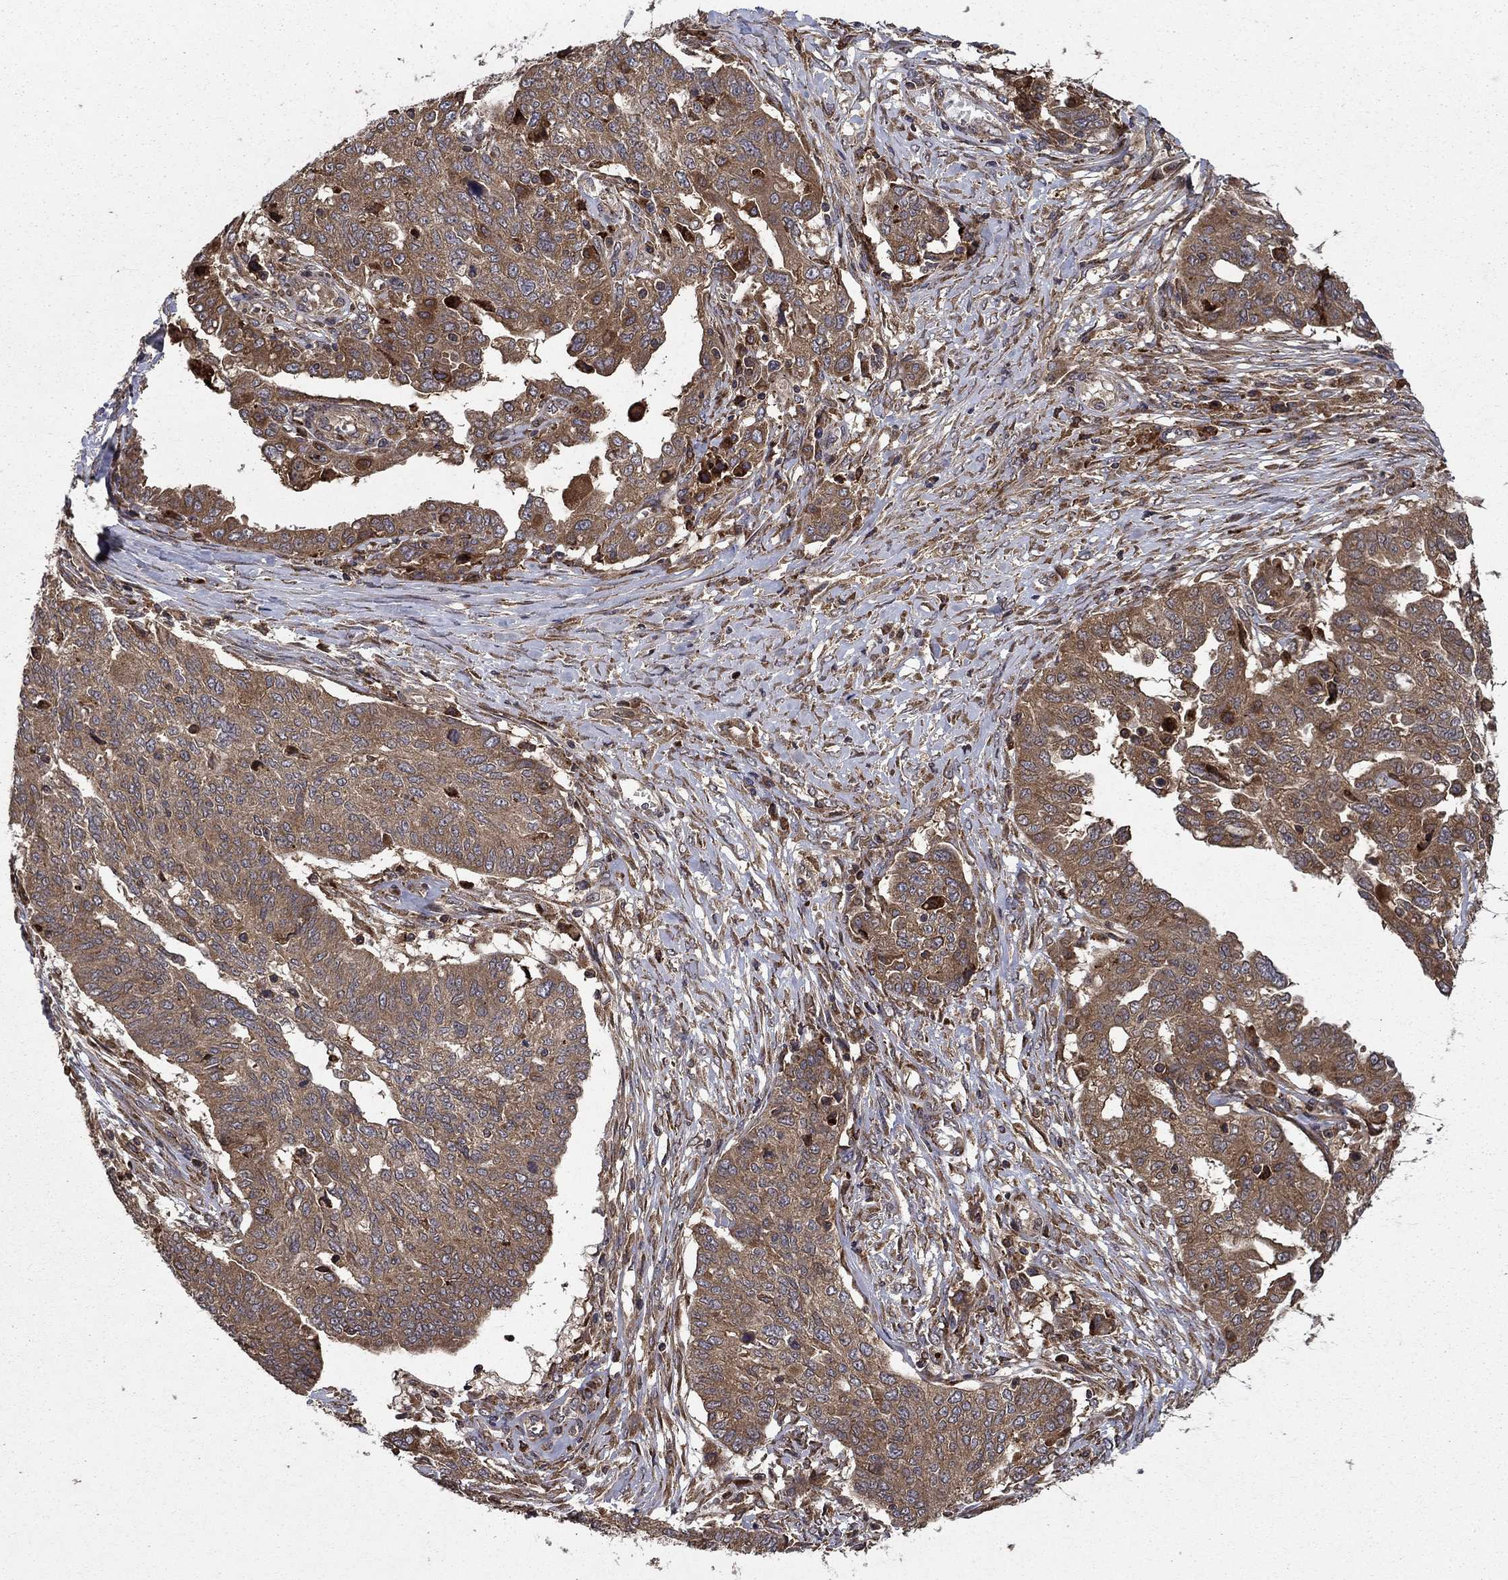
{"staining": {"intensity": "moderate", "quantity": "25%-75%", "location": "cytoplasmic/membranous"}, "tissue": "ovarian cancer", "cell_type": "Tumor cells", "image_type": "cancer", "snomed": [{"axis": "morphology", "description": "Cystadenocarcinoma, serous, NOS"}, {"axis": "topography", "description": "Ovary"}], "caption": "Immunohistochemistry of human ovarian serous cystadenocarcinoma reveals medium levels of moderate cytoplasmic/membranous positivity in approximately 25%-75% of tumor cells.", "gene": "BABAM2", "patient": {"sex": "female", "age": 67}}